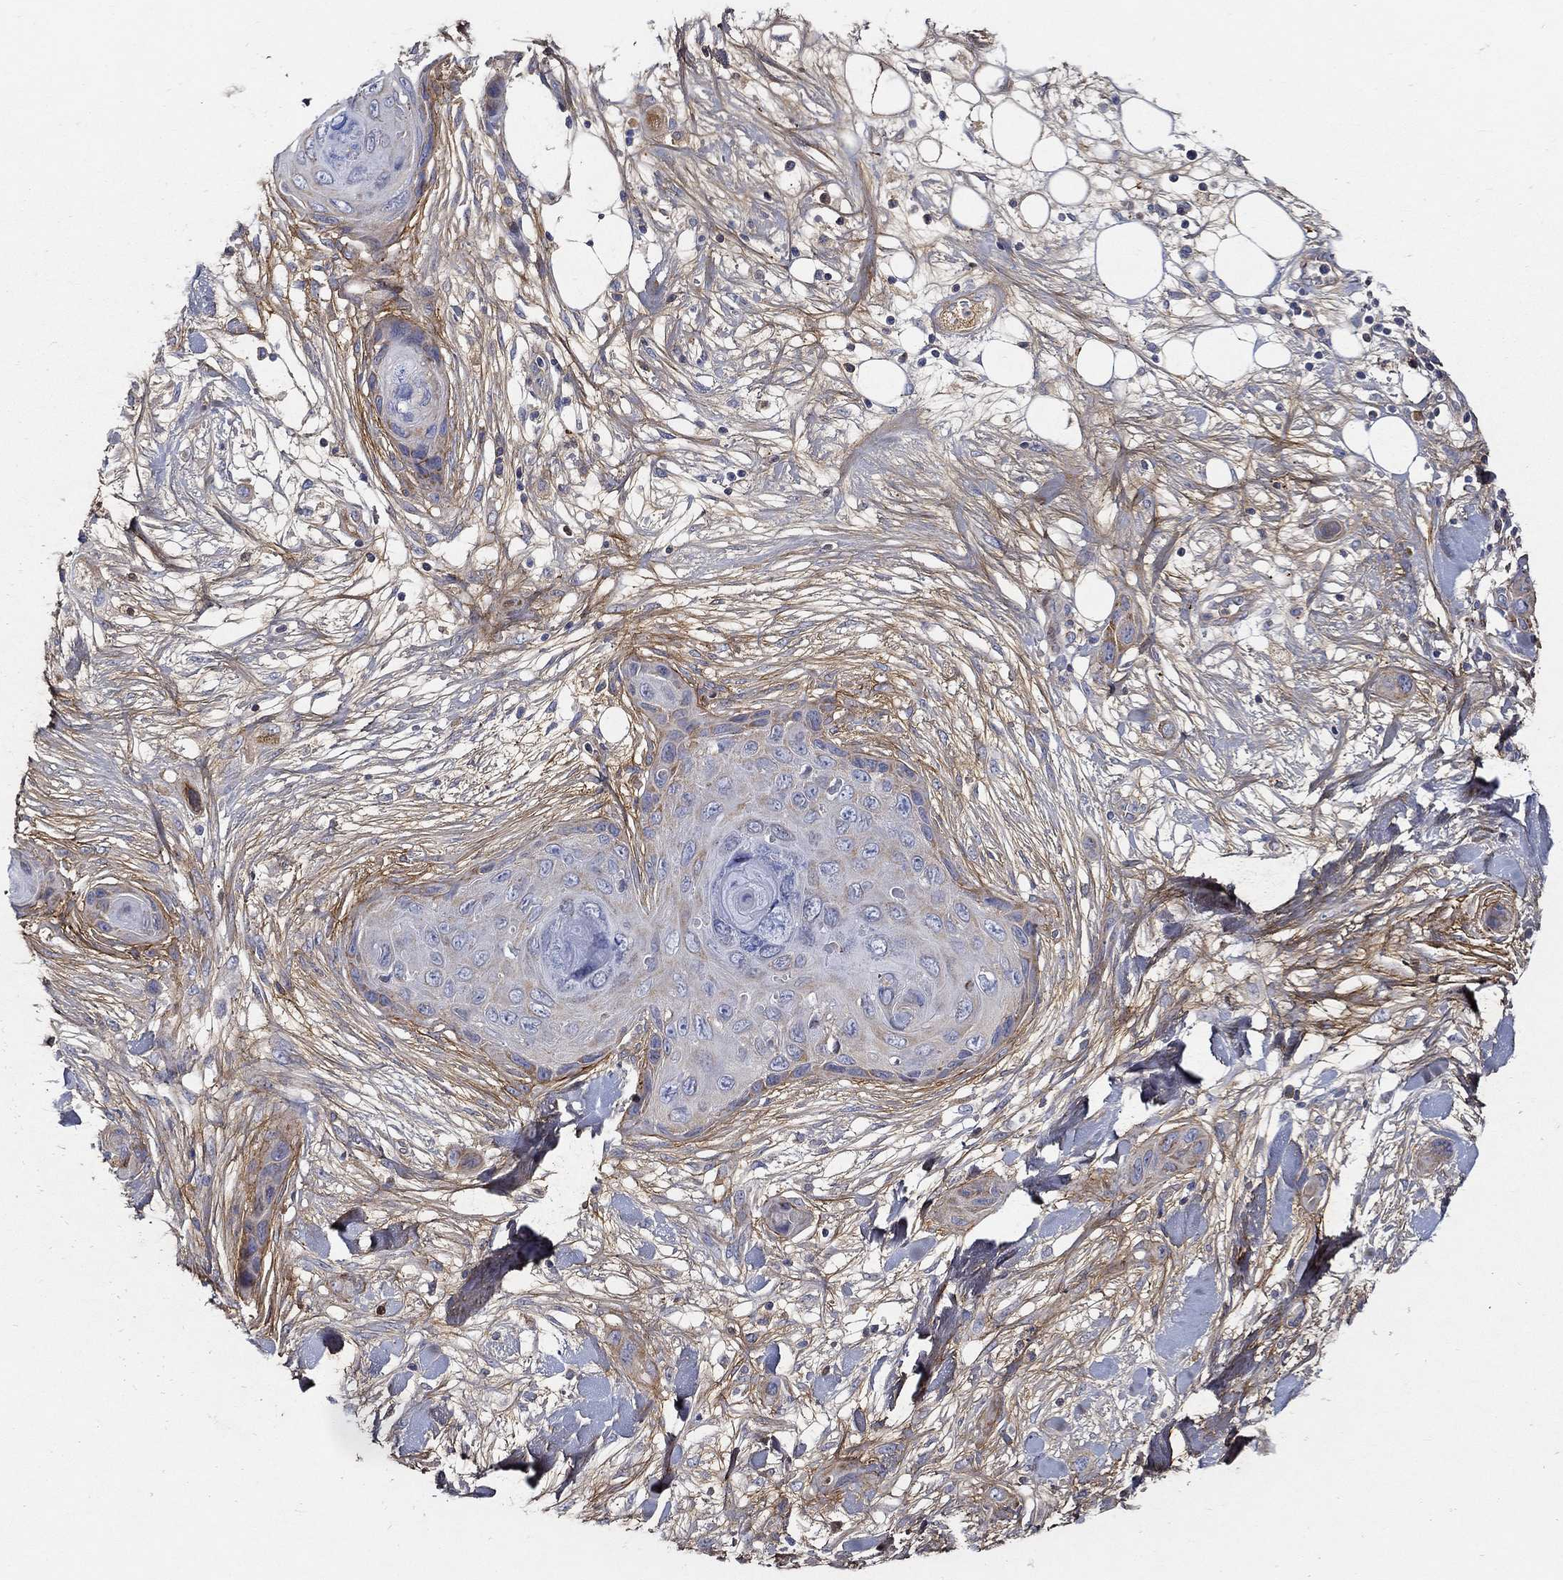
{"staining": {"intensity": "strong", "quantity": "<25%", "location": "cytoplasmic/membranous"}, "tissue": "skin cancer", "cell_type": "Tumor cells", "image_type": "cancer", "snomed": [{"axis": "morphology", "description": "Squamous cell carcinoma, NOS"}, {"axis": "topography", "description": "Skin"}], "caption": "The image shows a brown stain indicating the presence of a protein in the cytoplasmic/membranous of tumor cells in skin squamous cell carcinoma.", "gene": "TGFBI", "patient": {"sex": "male", "age": 79}}